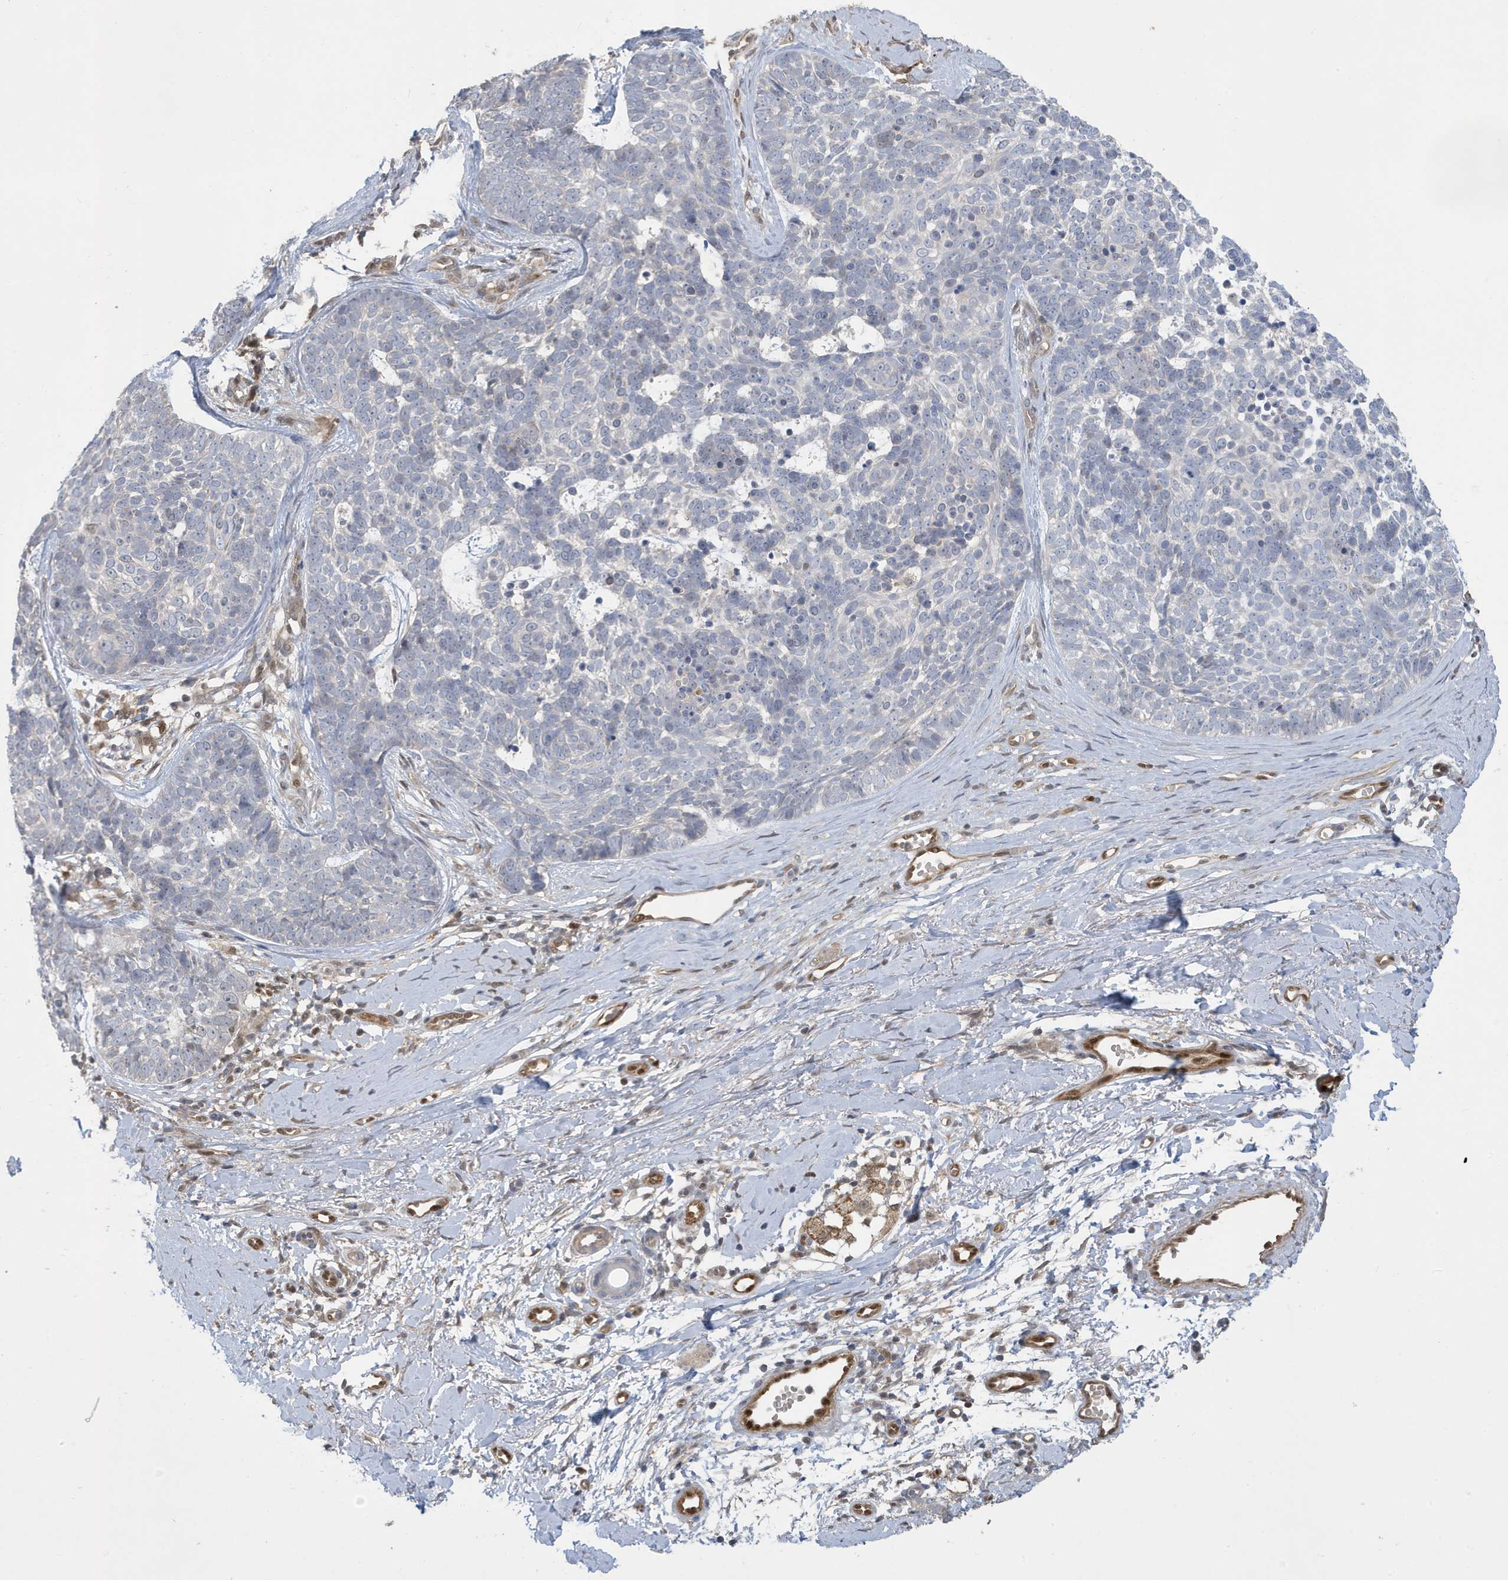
{"staining": {"intensity": "negative", "quantity": "none", "location": "none"}, "tissue": "skin cancer", "cell_type": "Tumor cells", "image_type": "cancer", "snomed": [{"axis": "morphology", "description": "Basal cell carcinoma"}, {"axis": "topography", "description": "Skin"}], "caption": "Micrograph shows no significant protein staining in tumor cells of skin cancer (basal cell carcinoma).", "gene": "NCOA7", "patient": {"sex": "female", "age": 81}}